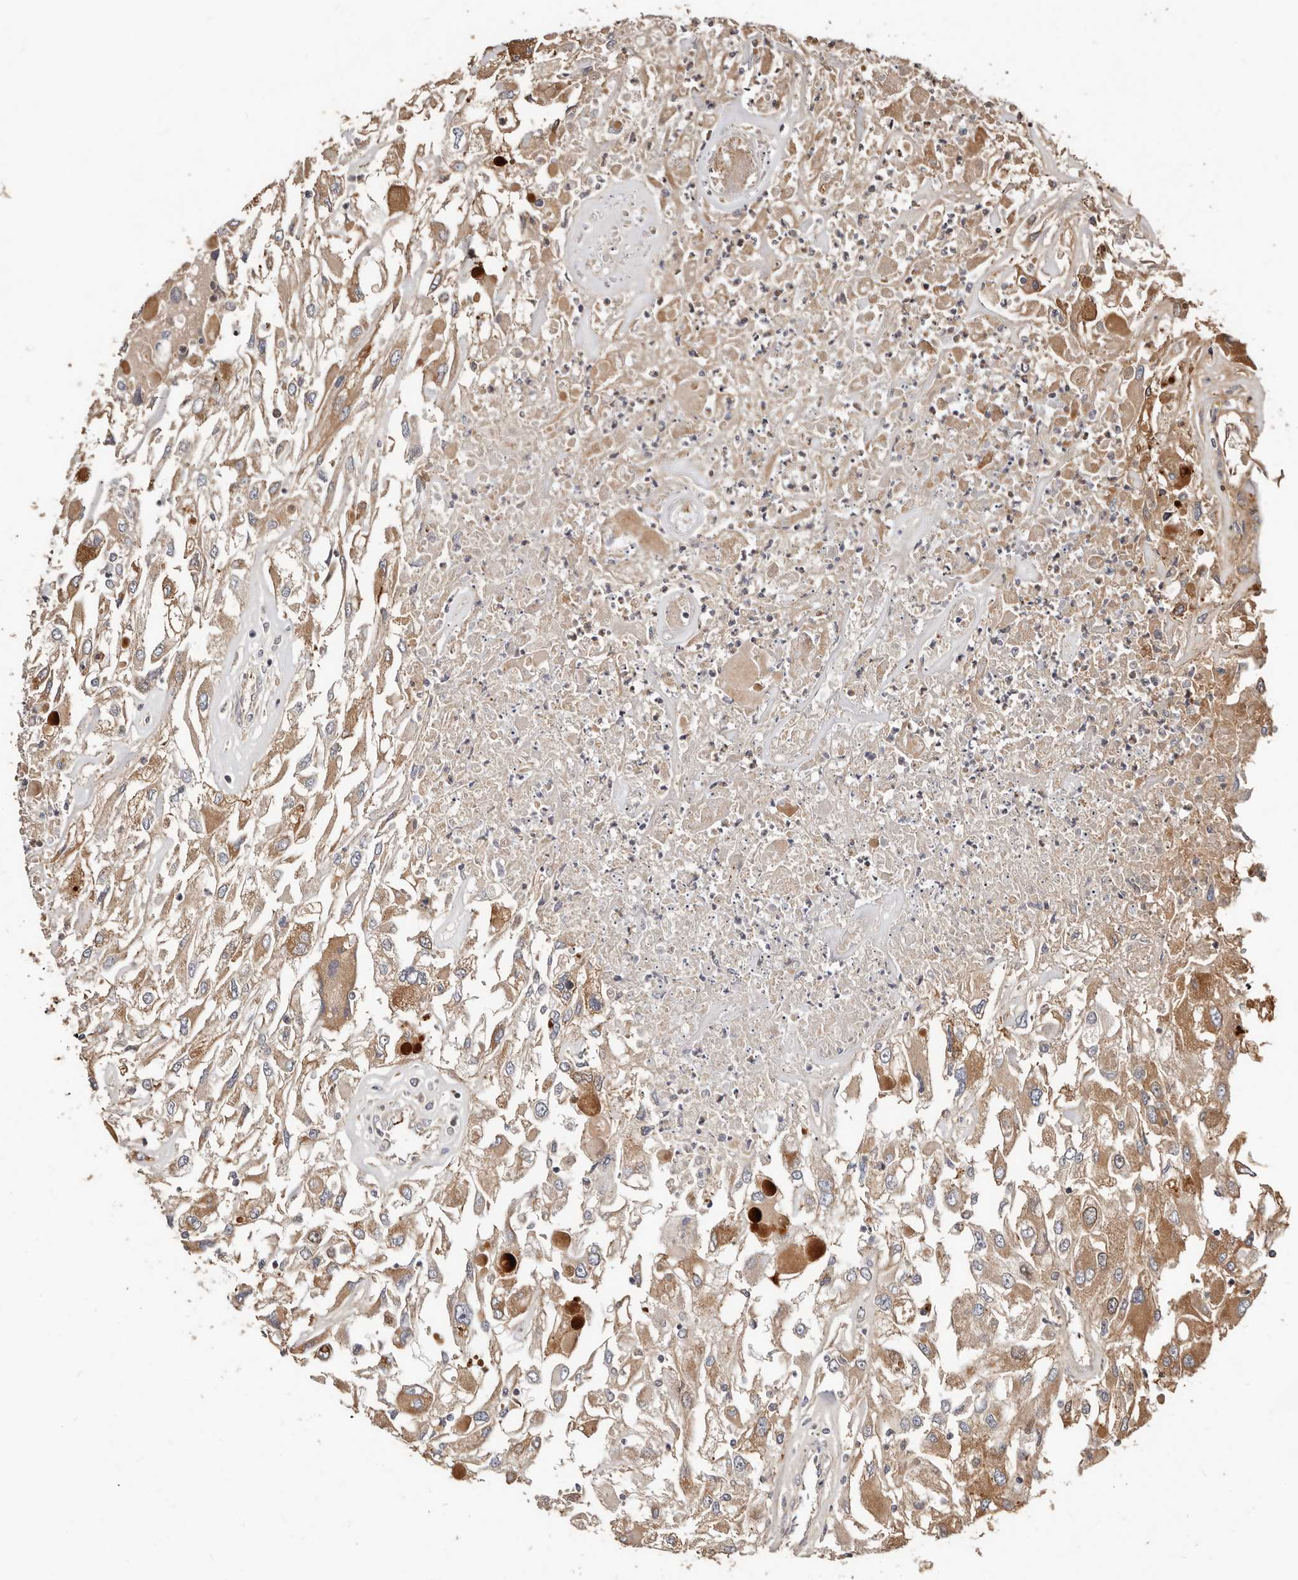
{"staining": {"intensity": "moderate", "quantity": ">75%", "location": "cytoplasmic/membranous"}, "tissue": "renal cancer", "cell_type": "Tumor cells", "image_type": "cancer", "snomed": [{"axis": "morphology", "description": "Adenocarcinoma, NOS"}, {"axis": "topography", "description": "Kidney"}], "caption": "The histopathology image displays immunohistochemical staining of adenocarcinoma (renal). There is moderate cytoplasmic/membranous staining is present in approximately >75% of tumor cells.", "gene": "SMYD4", "patient": {"sex": "female", "age": 52}}